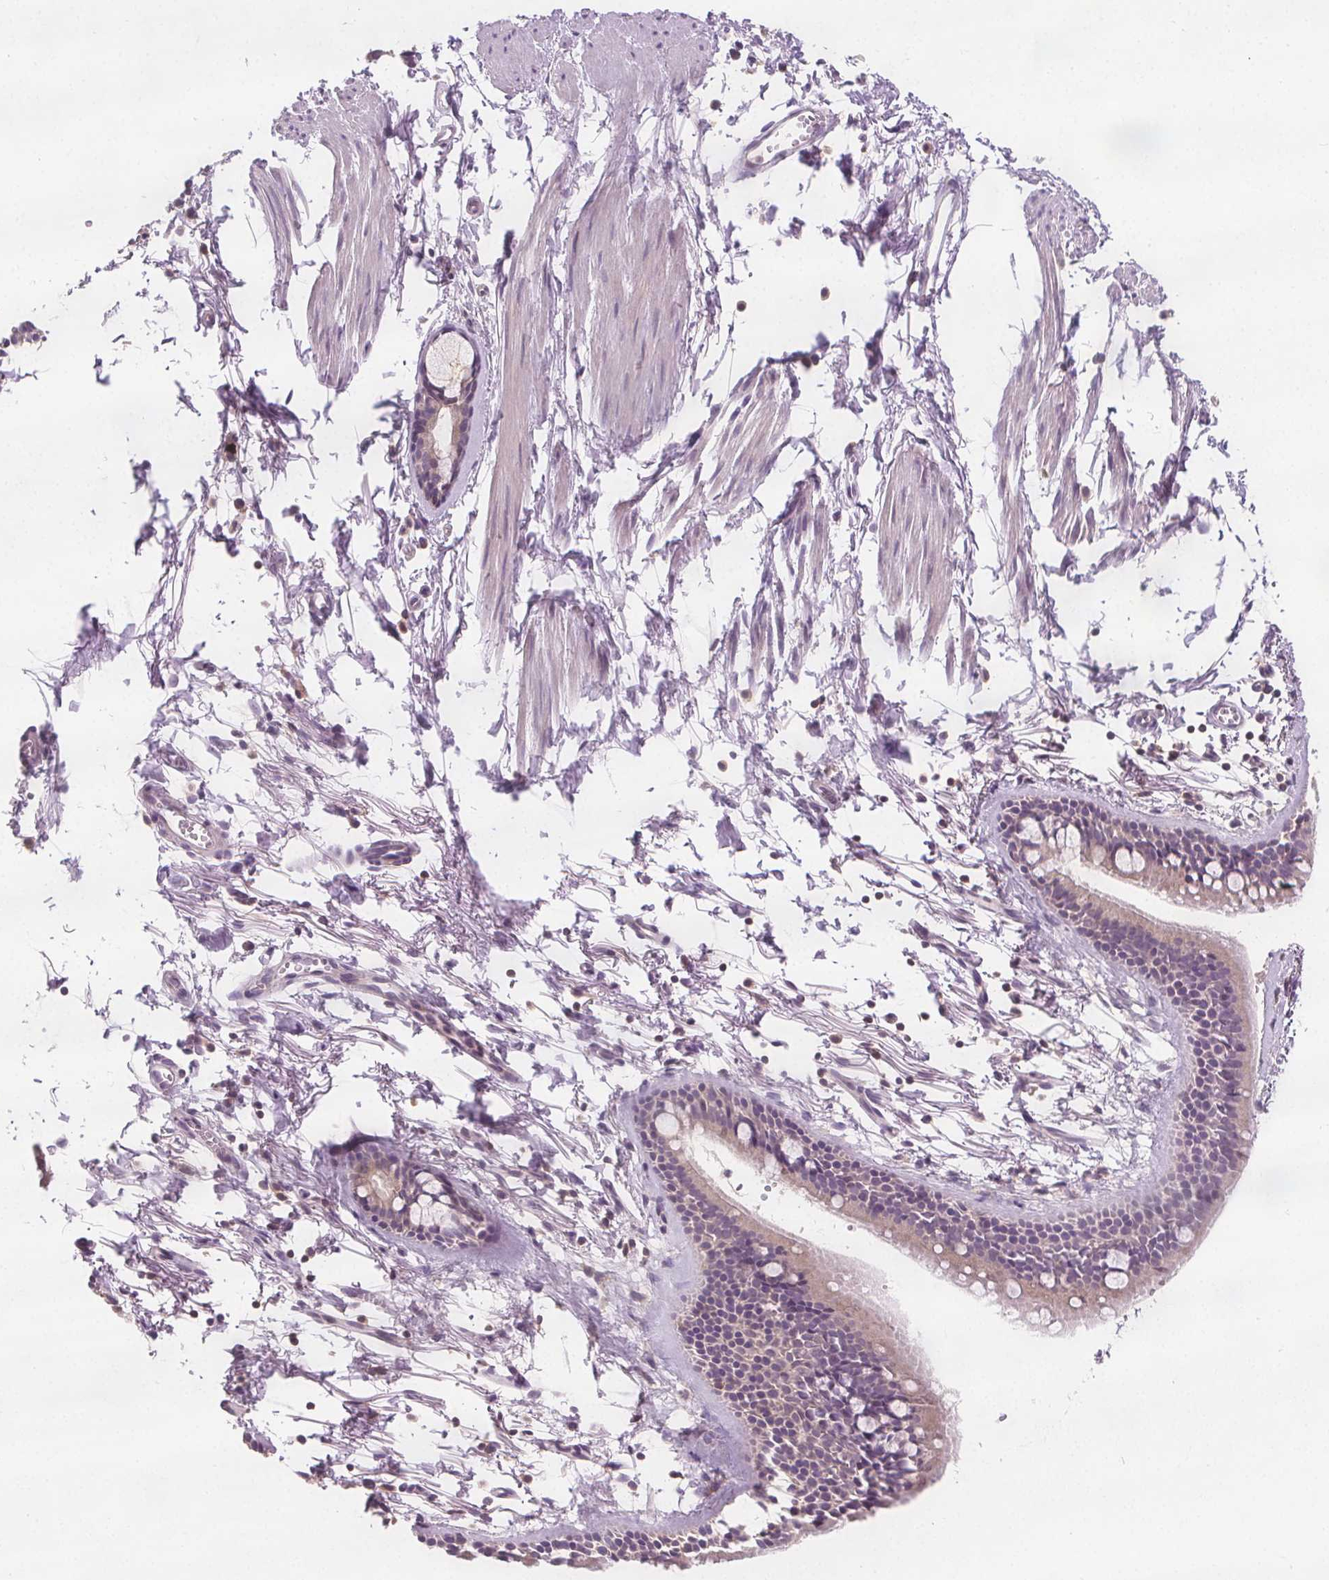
{"staining": {"intensity": "weak", "quantity": "<25%", "location": "cytoplasmic/membranous"}, "tissue": "bronchus", "cell_type": "Respiratory epithelial cells", "image_type": "normal", "snomed": [{"axis": "morphology", "description": "Normal tissue, NOS"}, {"axis": "topography", "description": "Bronchus"}], "caption": "This is an immunohistochemistry photomicrograph of normal human bronchus. There is no staining in respiratory epithelial cells.", "gene": "RAB20", "patient": {"sex": "female", "age": 59}}